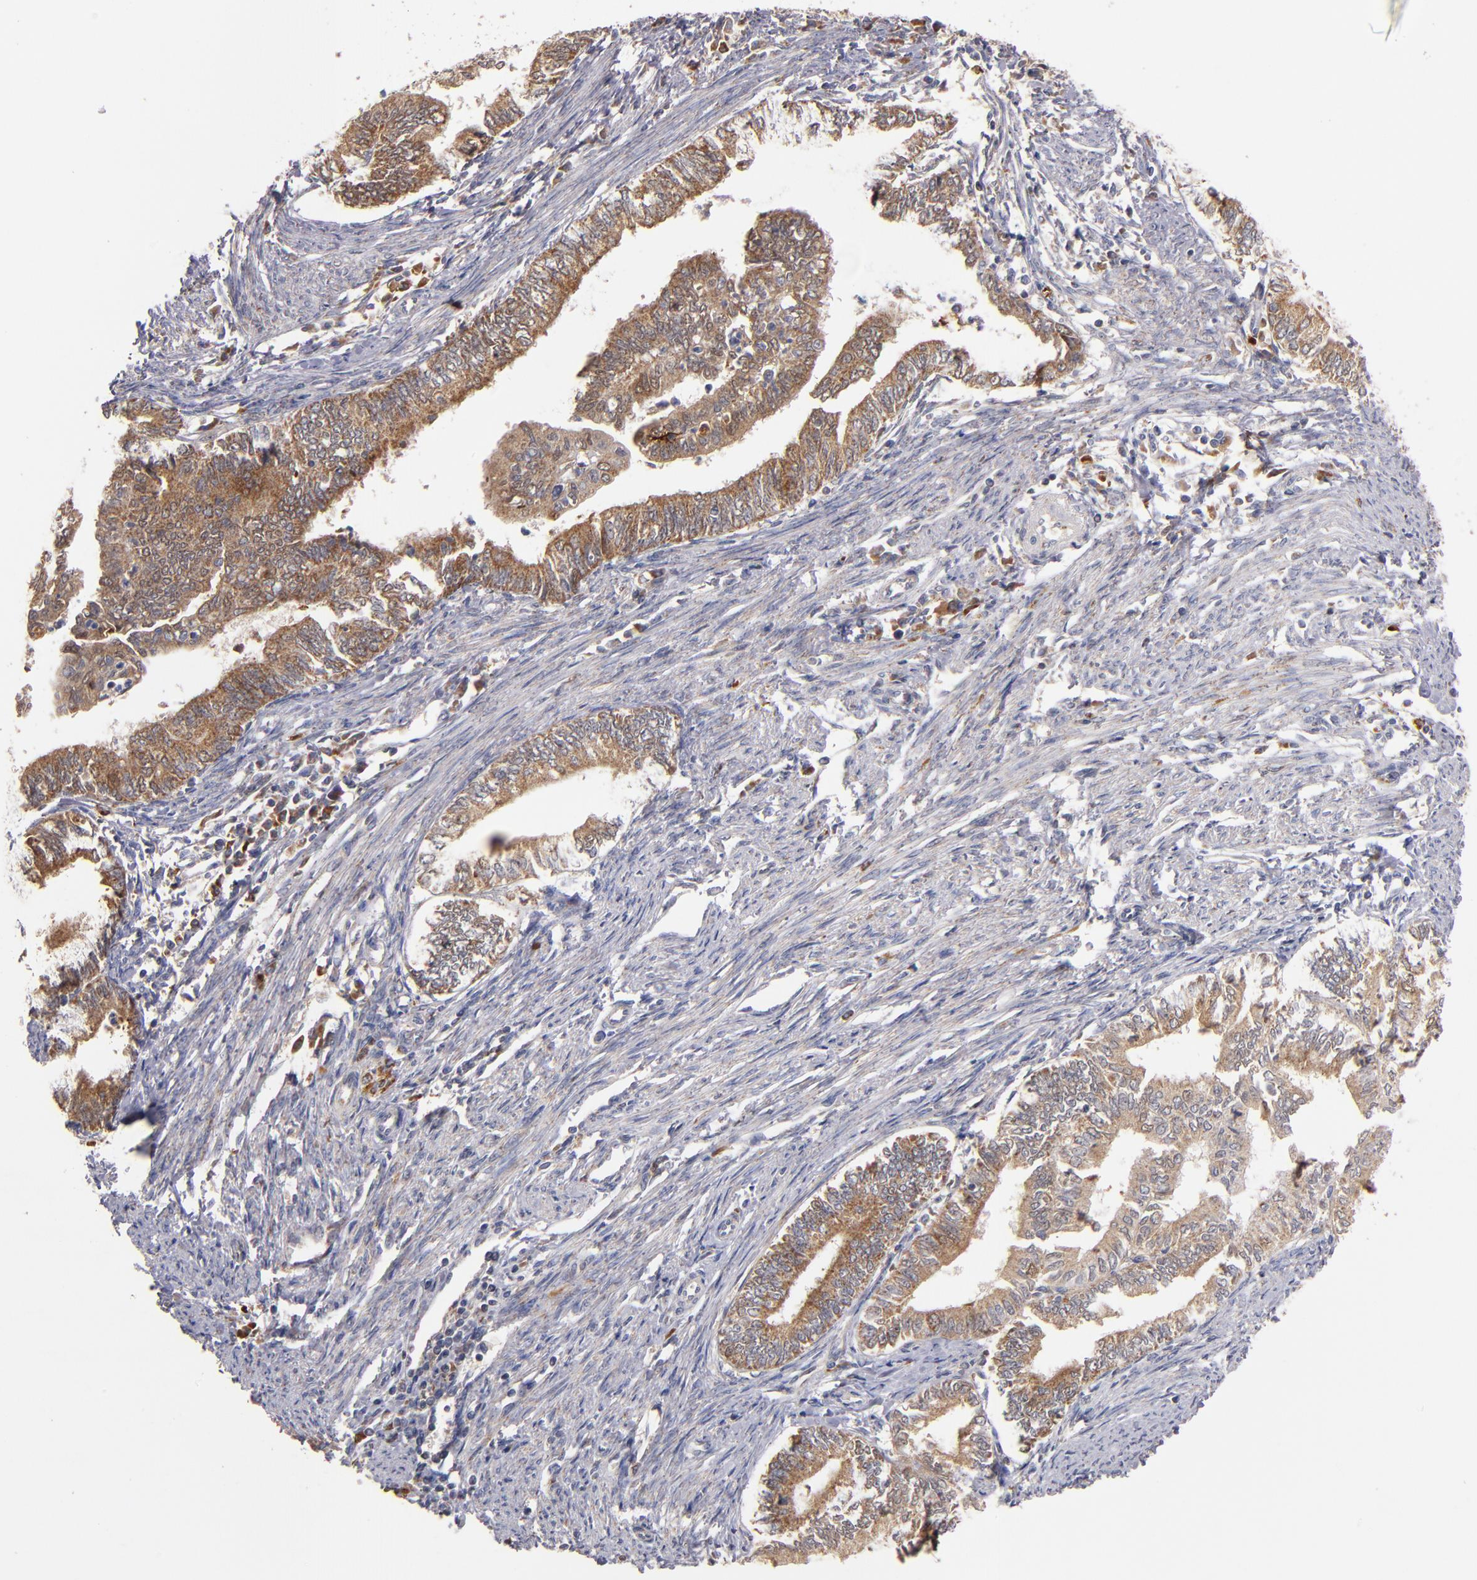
{"staining": {"intensity": "weak", "quantity": ">75%", "location": "cytoplasmic/membranous"}, "tissue": "endometrial cancer", "cell_type": "Tumor cells", "image_type": "cancer", "snomed": [{"axis": "morphology", "description": "Adenocarcinoma, NOS"}, {"axis": "topography", "description": "Endometrium"}], "caption": "The histopathology image exhibits a brown stain indicating the presence of a protein in the cytoplasmic/membranous of tumor cells in adenocarcinoma (endometrial).", "gene": "DIABLO", "patient": {"sex": "female", "age": 66}}